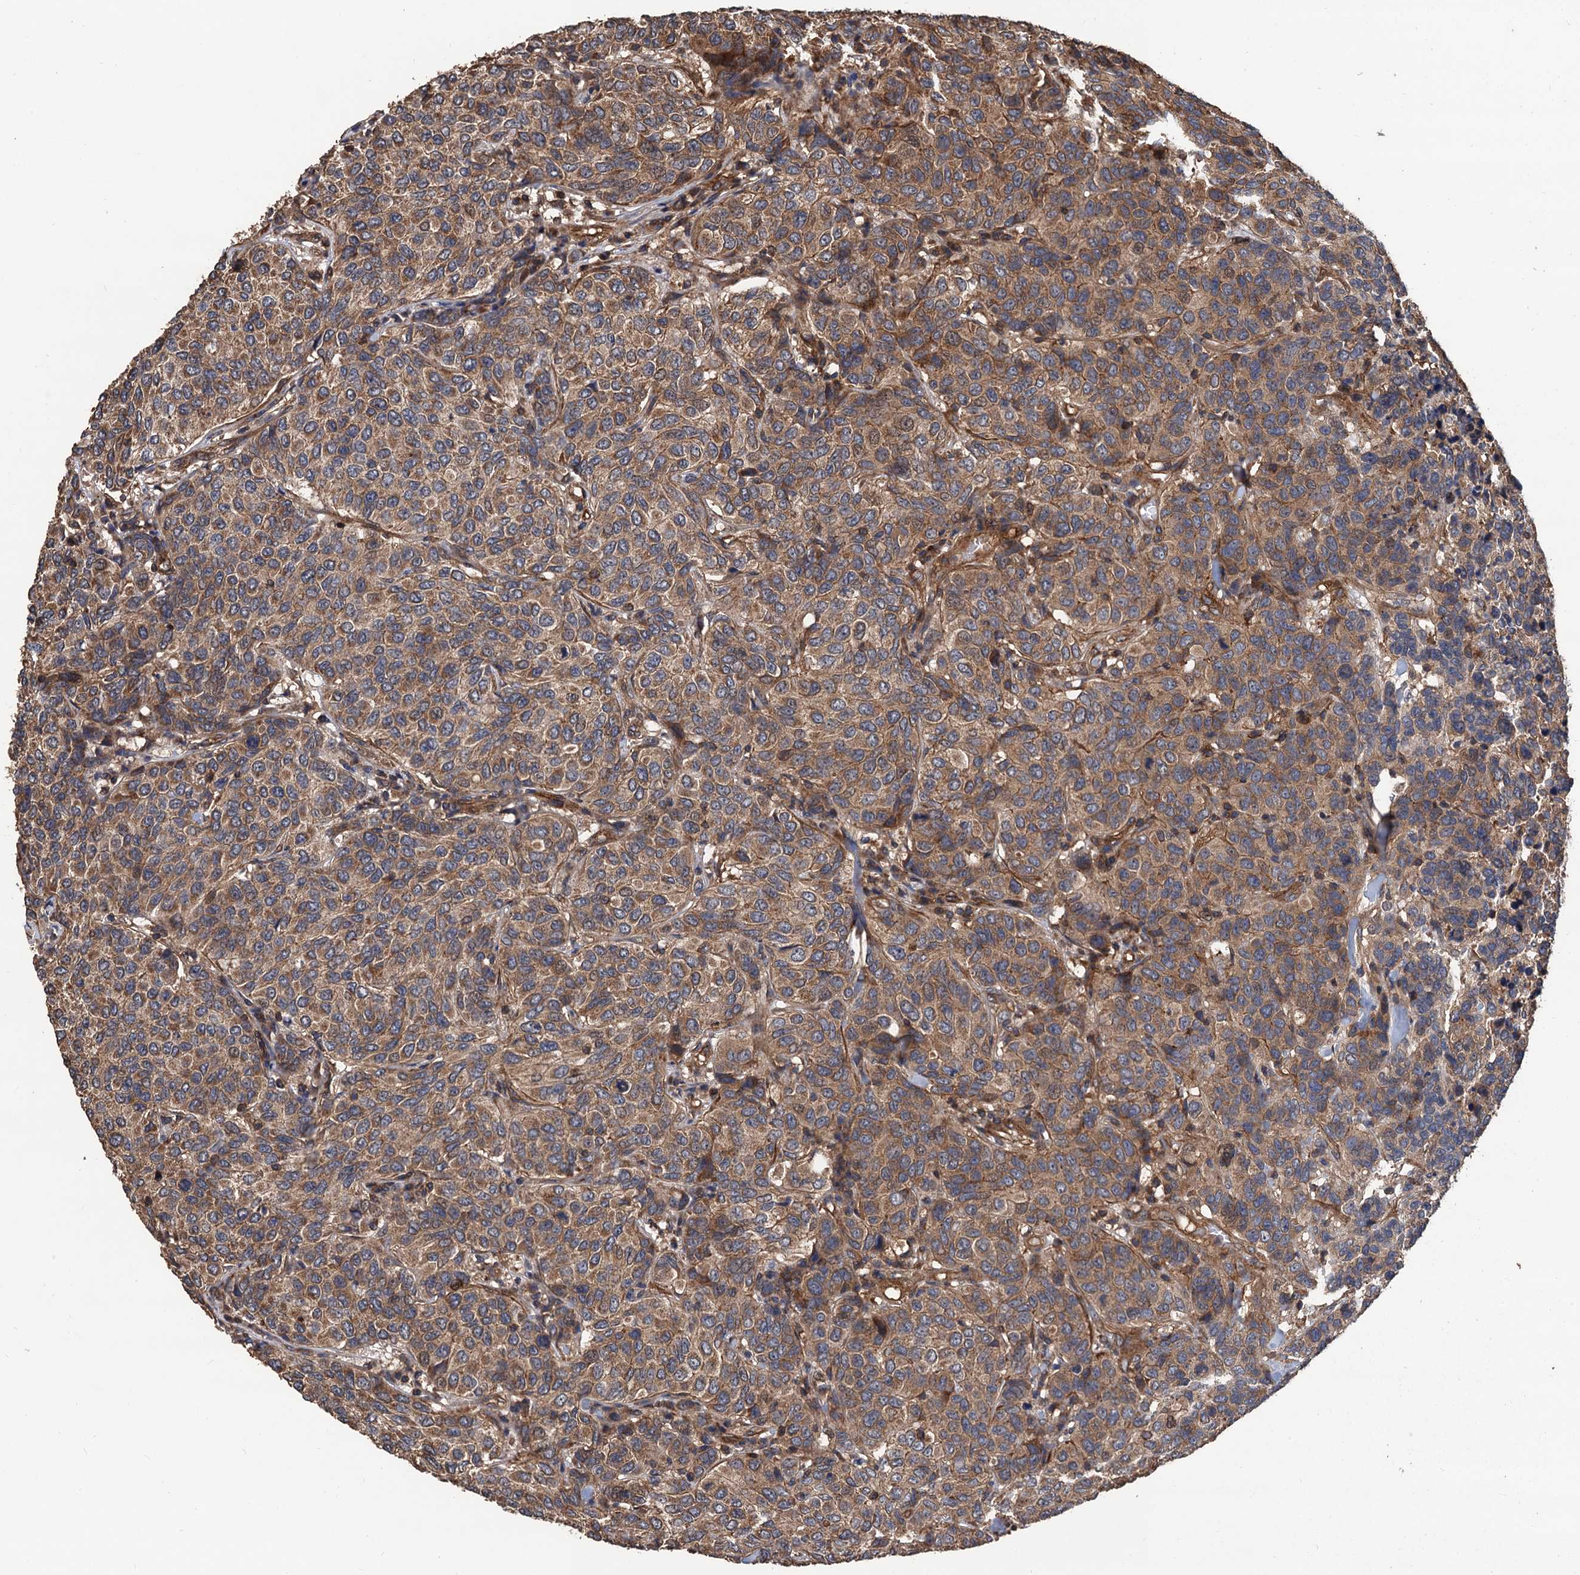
{"staining": {"intensity": "moderate", "quantity": ">75%", "location": "cytoplasmic/membranous"}, "tissue": "breast cancer", "cell_type": "Tumor cells", "image_type": "cancer", "snomed": [{"axis": "morphology", "description": "Duct carcinoma"}, {"axis": "topography", "description": "Breast"}], "caption": "Immunohistochemical staining of human invasive ductal carcinoma (breast) exhibits medium levels of moderate cytoplasmic/membranous protein positivity in about >75% of tumor cells.", "gene": "PPP4R1", "patient": {"sex": "female", "age": 55}}